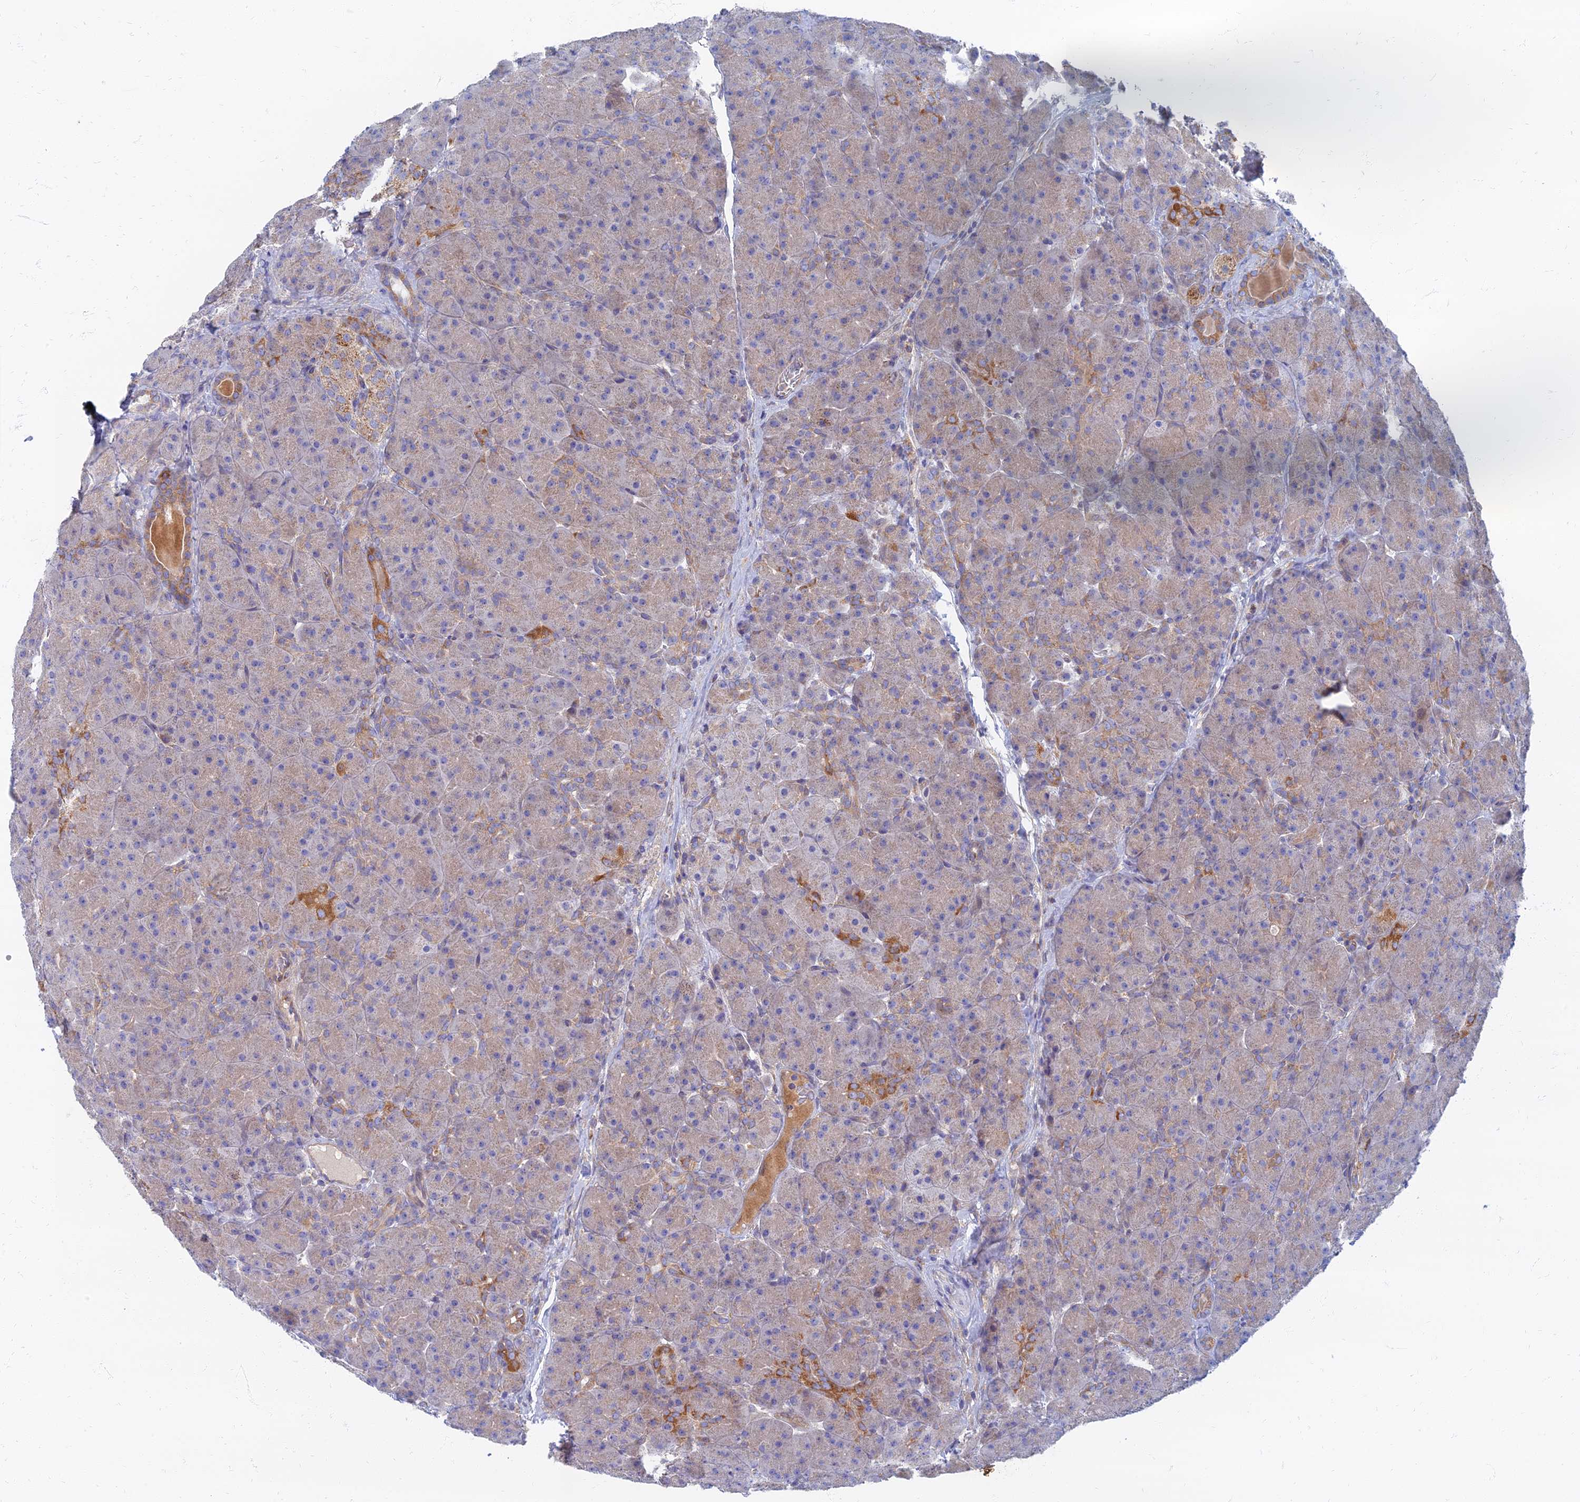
{"staining": {"intensity": "moderate", "quantity": "<25%", "location": "cytoplasmic/membranous"}, "tissue": "pancreas", "cell_type": "Exocrine glandular cells", "image_type": "normal", "snomed": [{"axis": "morphology", "description": "Normal tissue, NOS"}, {"axis": "topography", "description": "Pancreas"}], "caption": "DAB (3,3'-diaminobenzidine) immunohistochemical staining of benign pancreas displays moderate cytoplasmic/membranous protein expression in about <25% of exocrine glandular cells.", "gene": "TMEM44", "patient": {"sex": "male", "age": 66}}